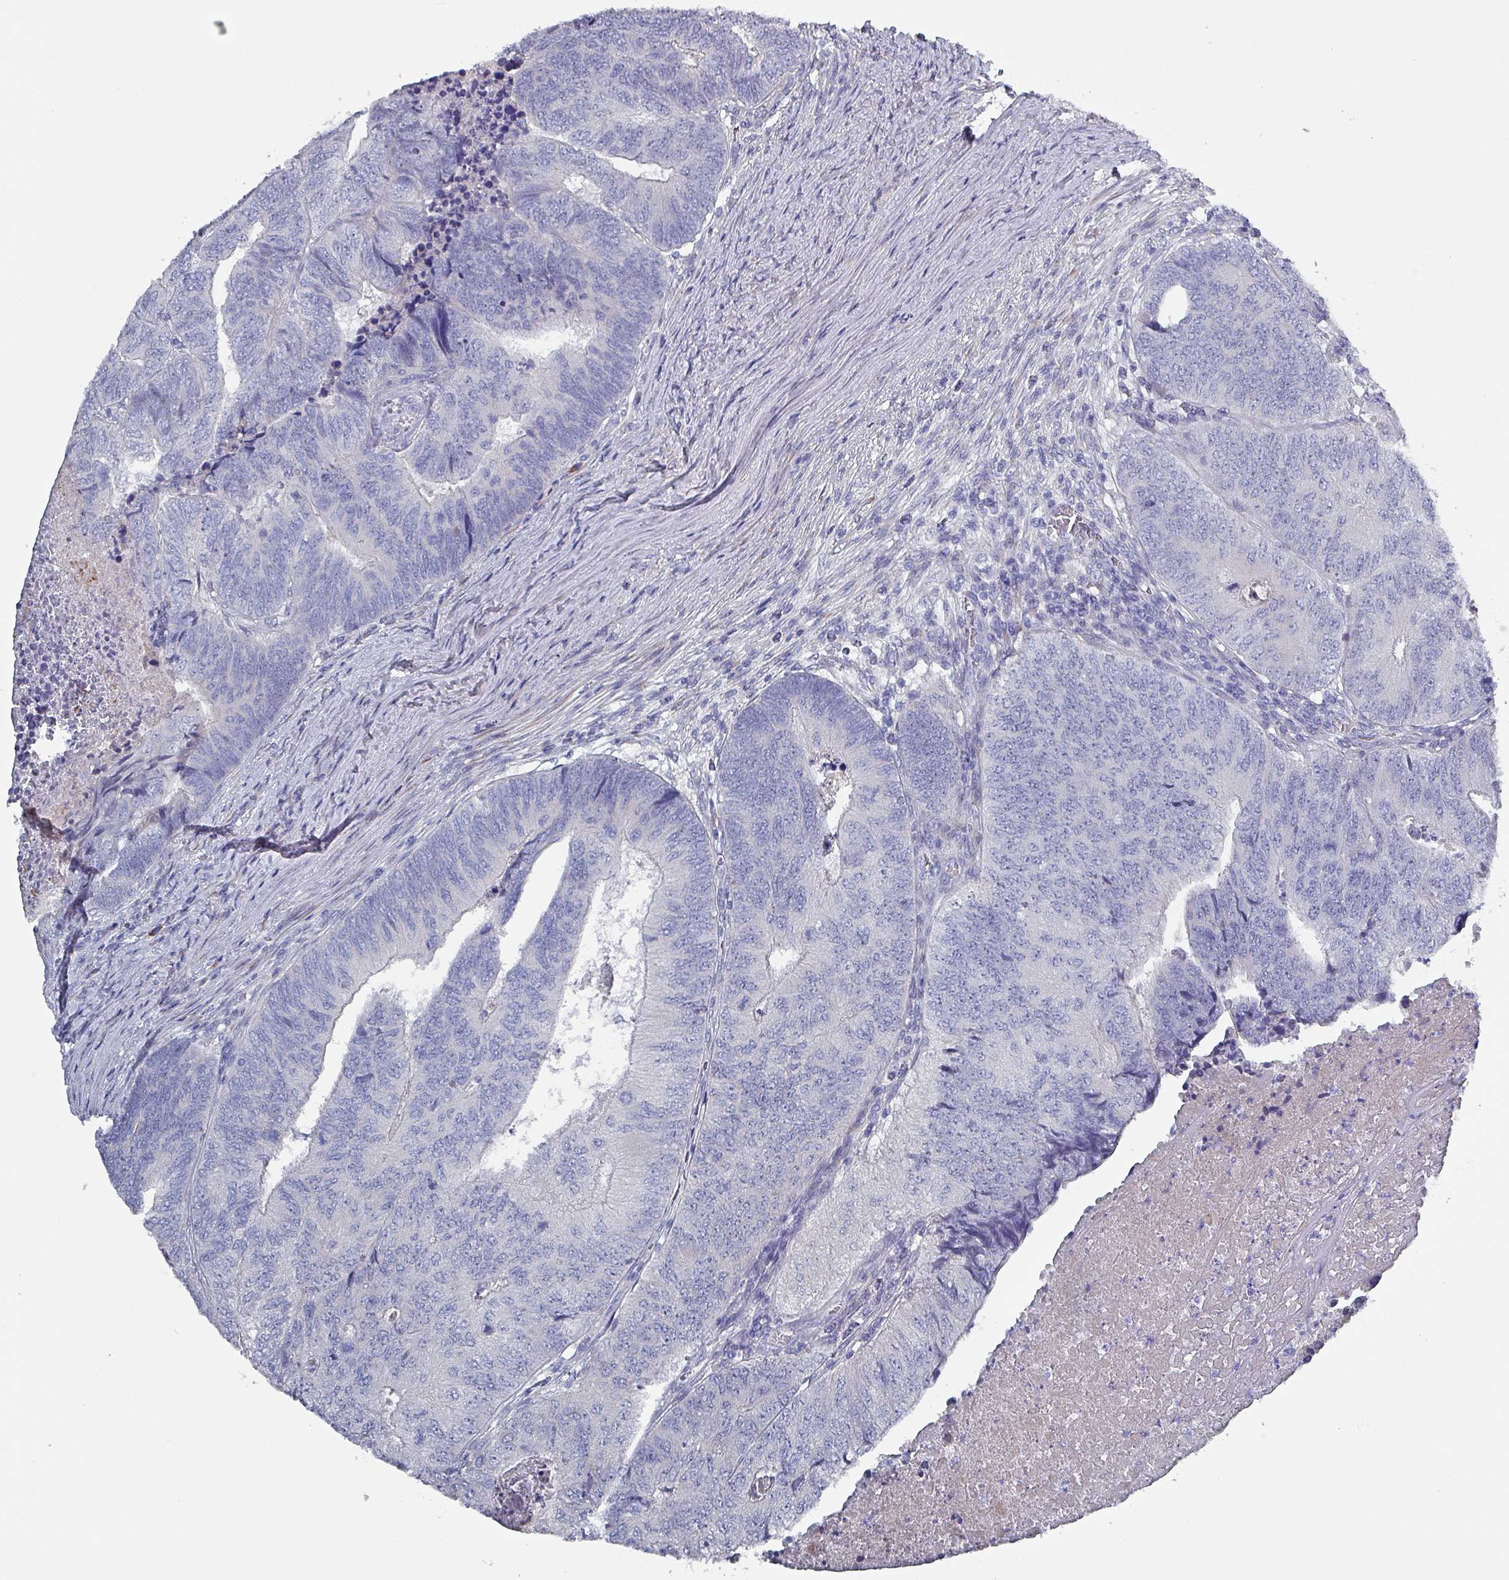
{"staining": {"intensity": "negative", "quantity": "none", "location": "none"}, "tissue": "colorectal cancer", "cell_type": "Tumor cells", "image_type": "cancer", "snomed": [{"axis": "morphology", "description": "Adenocarcinoma, NOS"}, {"axis": "topography", "description": "Colon"}], "caption": "Histopathology image shows no protein expression in tumor cells of colorectal cancer (adenocarcinoma) tissue. (DAB (3,3'-diaminobenzidine) immunohistochemistry (IHC) with hematoxylin counter stain).", "gene": "DRD5", "patient": {"sex": "female", "age": 67}}